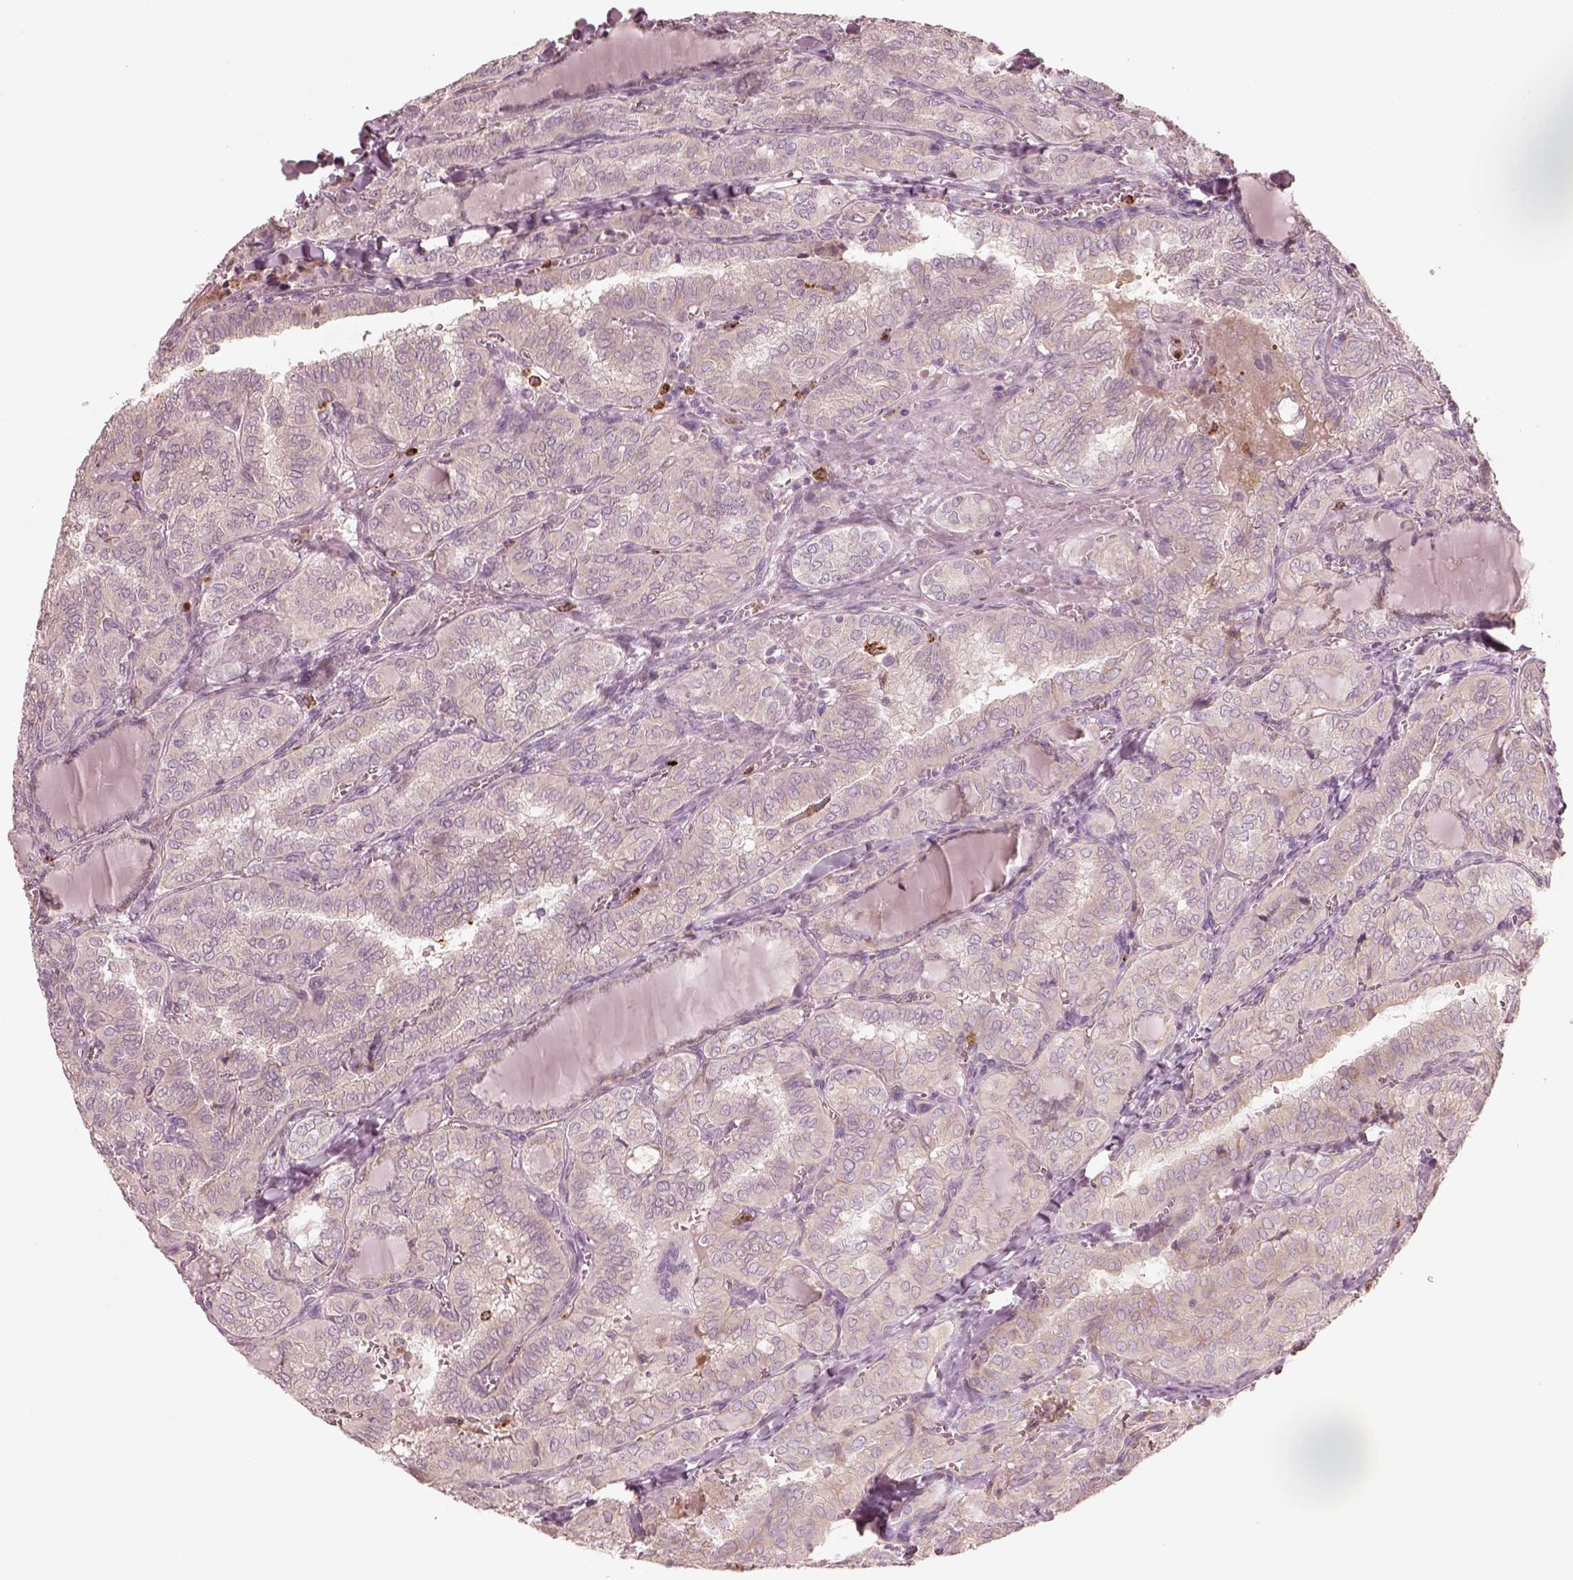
{"staining": {"intensity": "negative", "quantity": "none", "location": "none"}, "tissue": "thyroid cancer", "cell_type": "Tumor cells", "image_type": "cancer", "snomed": [{"axis": "morphology", "description": "Papillary adenocarcinoma, NOS"}, {"axis": "topography", "description": "Thyroid gland"}], "caption": "A micrograph of human thyroid papillary adenocarcinoma is negative for staining in tumor cells.", "gene": "ABCA7", "patient": {"sex": "female", "age": 41}}